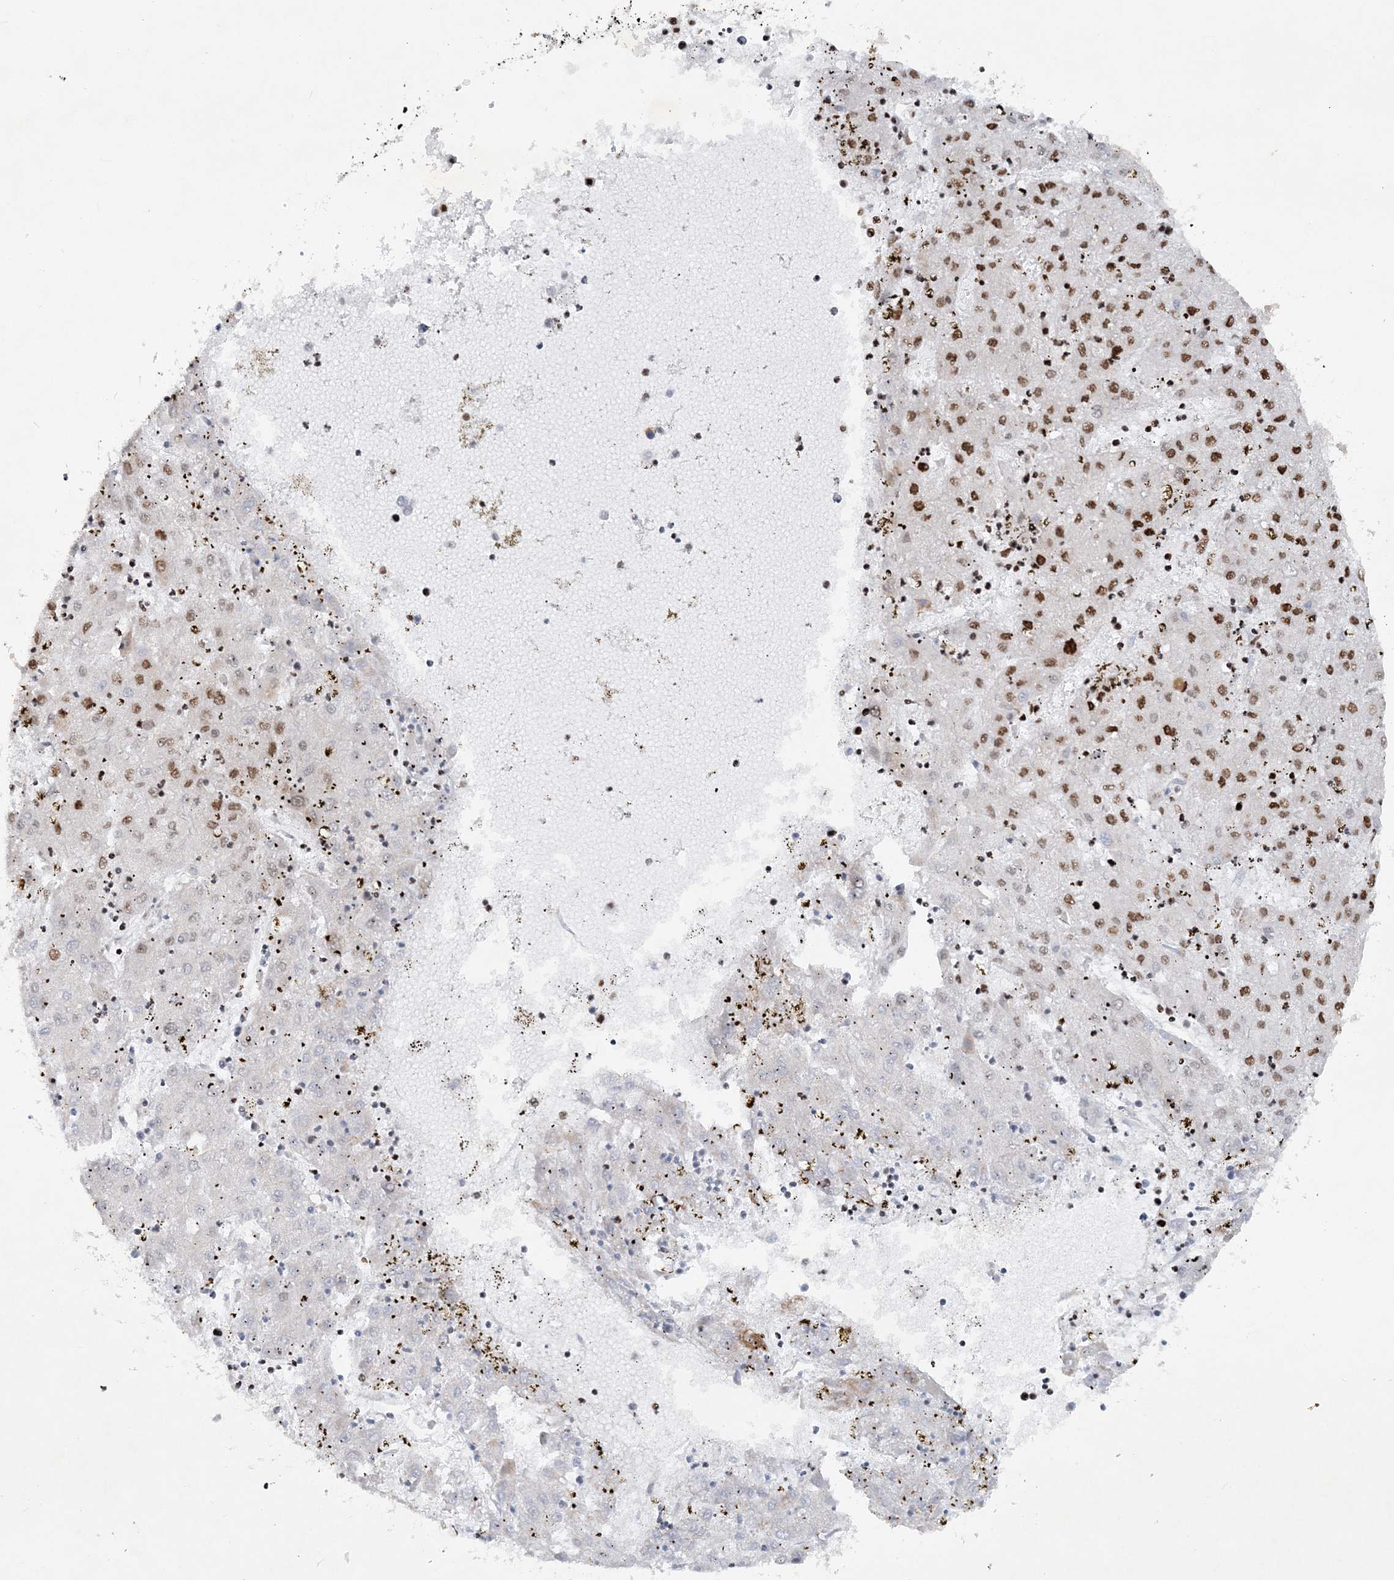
{"staining": {"intensity": "moderate", "quantity": ">75%", "location": "nuclear"}, "tissue": "liver cancer", "cell_type": "Tumor cells", "image_type": "cancer", "snomed": [{"axis": "morphology", "description": "Carcinoma, Hepatocellular, NOS"}, {"axis": "topography", "description": "Liver"}], "caption": "This is a histology image of immunohistochemistry staining of liver hepatocellular carcinoma, which shows moderate positivity in the nuclear of tumor cells.", "gene": "DELE1", "patient": {"sex": "male", "age": 72}}